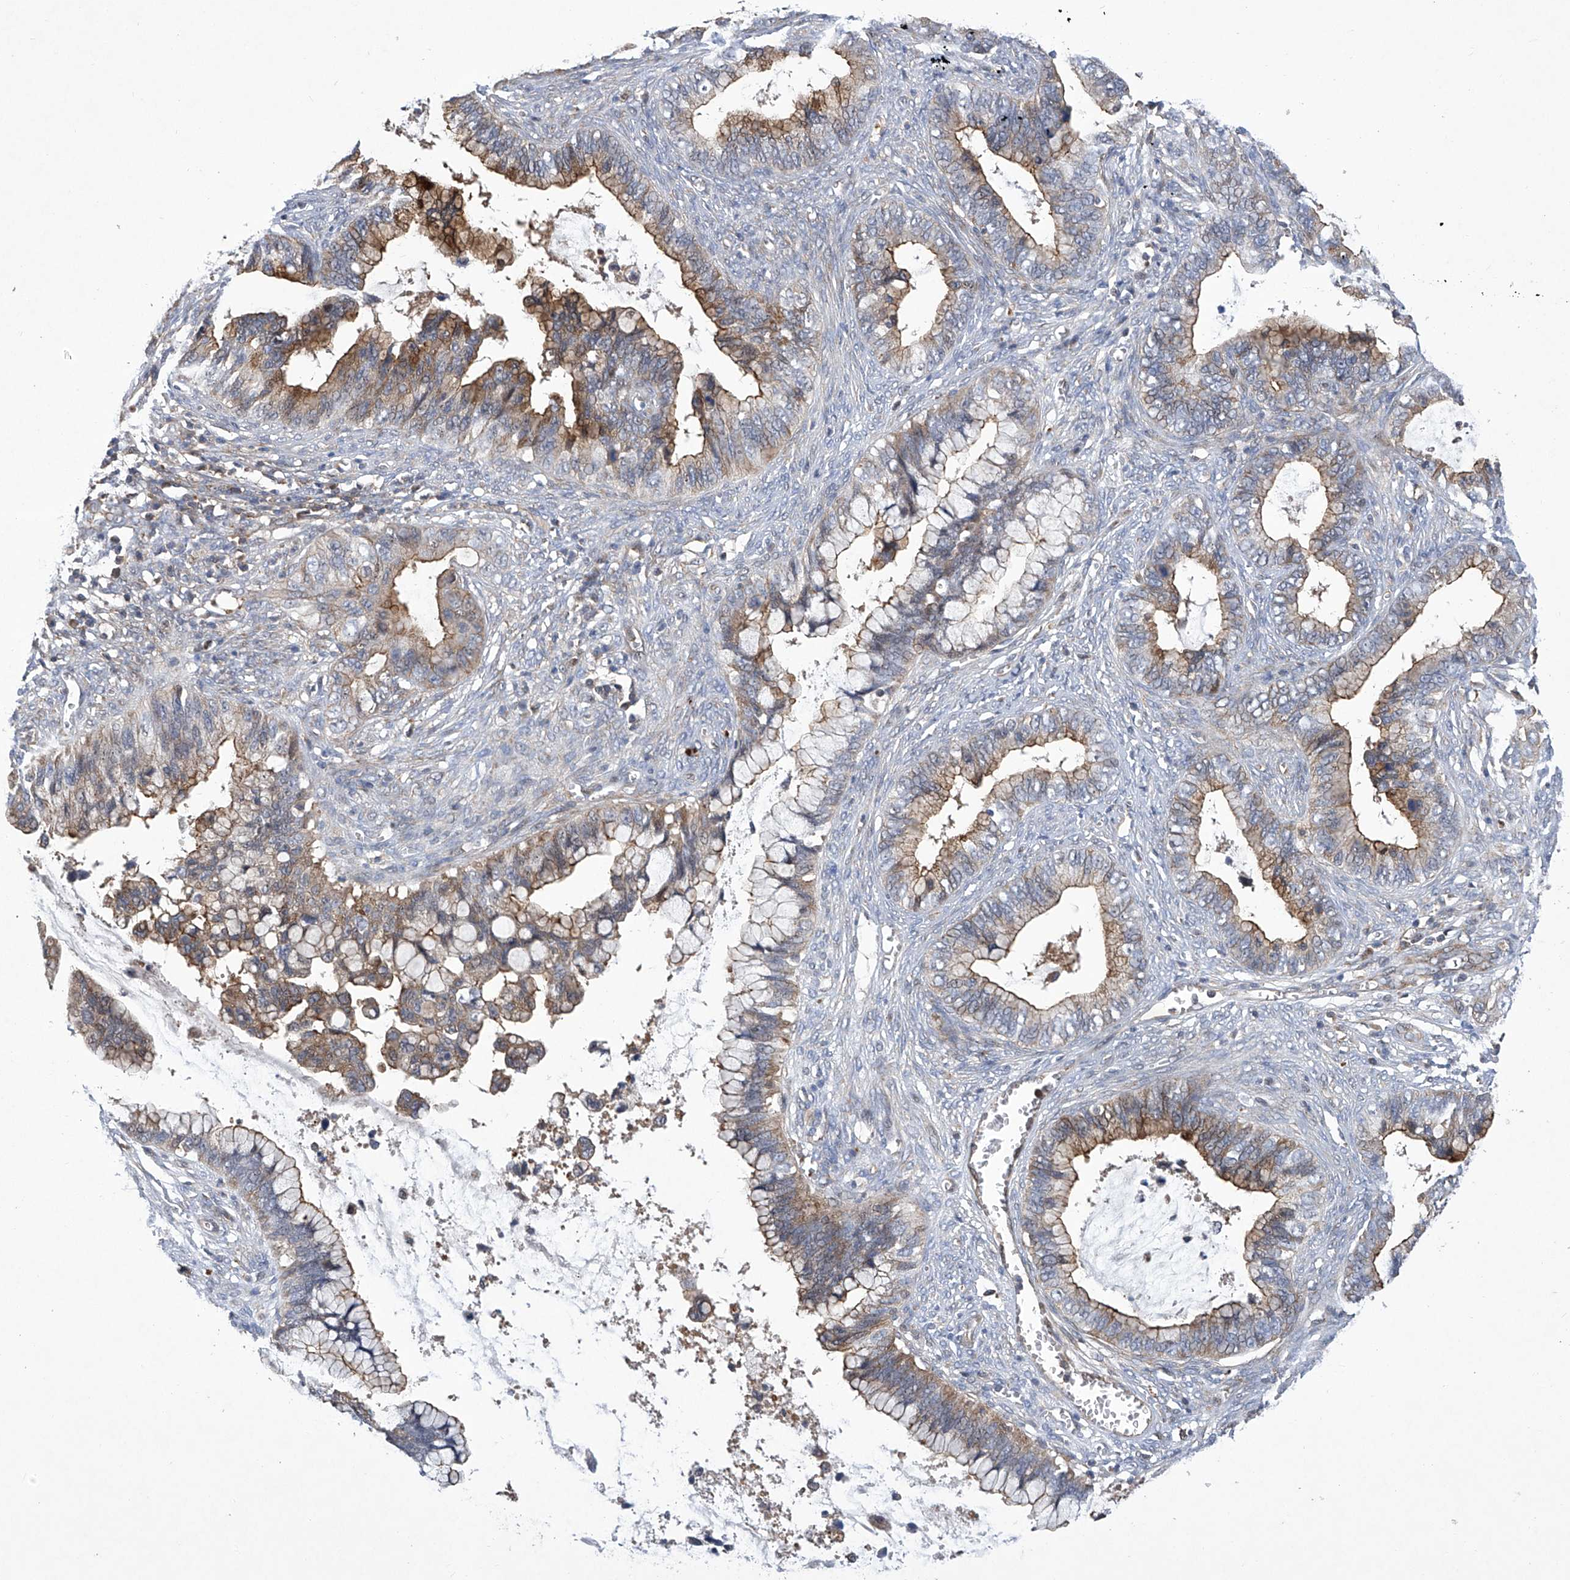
{"staining": {"intensity": "moderate", "quantity": ">75%", "location": "cytoplasmic/membranous"}, "tissue": "cervical cancer", "cell_type": "Tumor cells", "image_type": "cancer", "snomed": [{"axis": "morphology", "description": "Adenocarcinoma, NOS"}, {"axis": "topography", "description": "Cervix"}], "caption": "There is medium levels of moderate cytoplasmic/membranous positivity in tumor cells of cervical cancer, as demonstrated by immunohistochemical staining (brown color).", "gene": "CISH", "patient": {"sex": "female", "age": 44}}